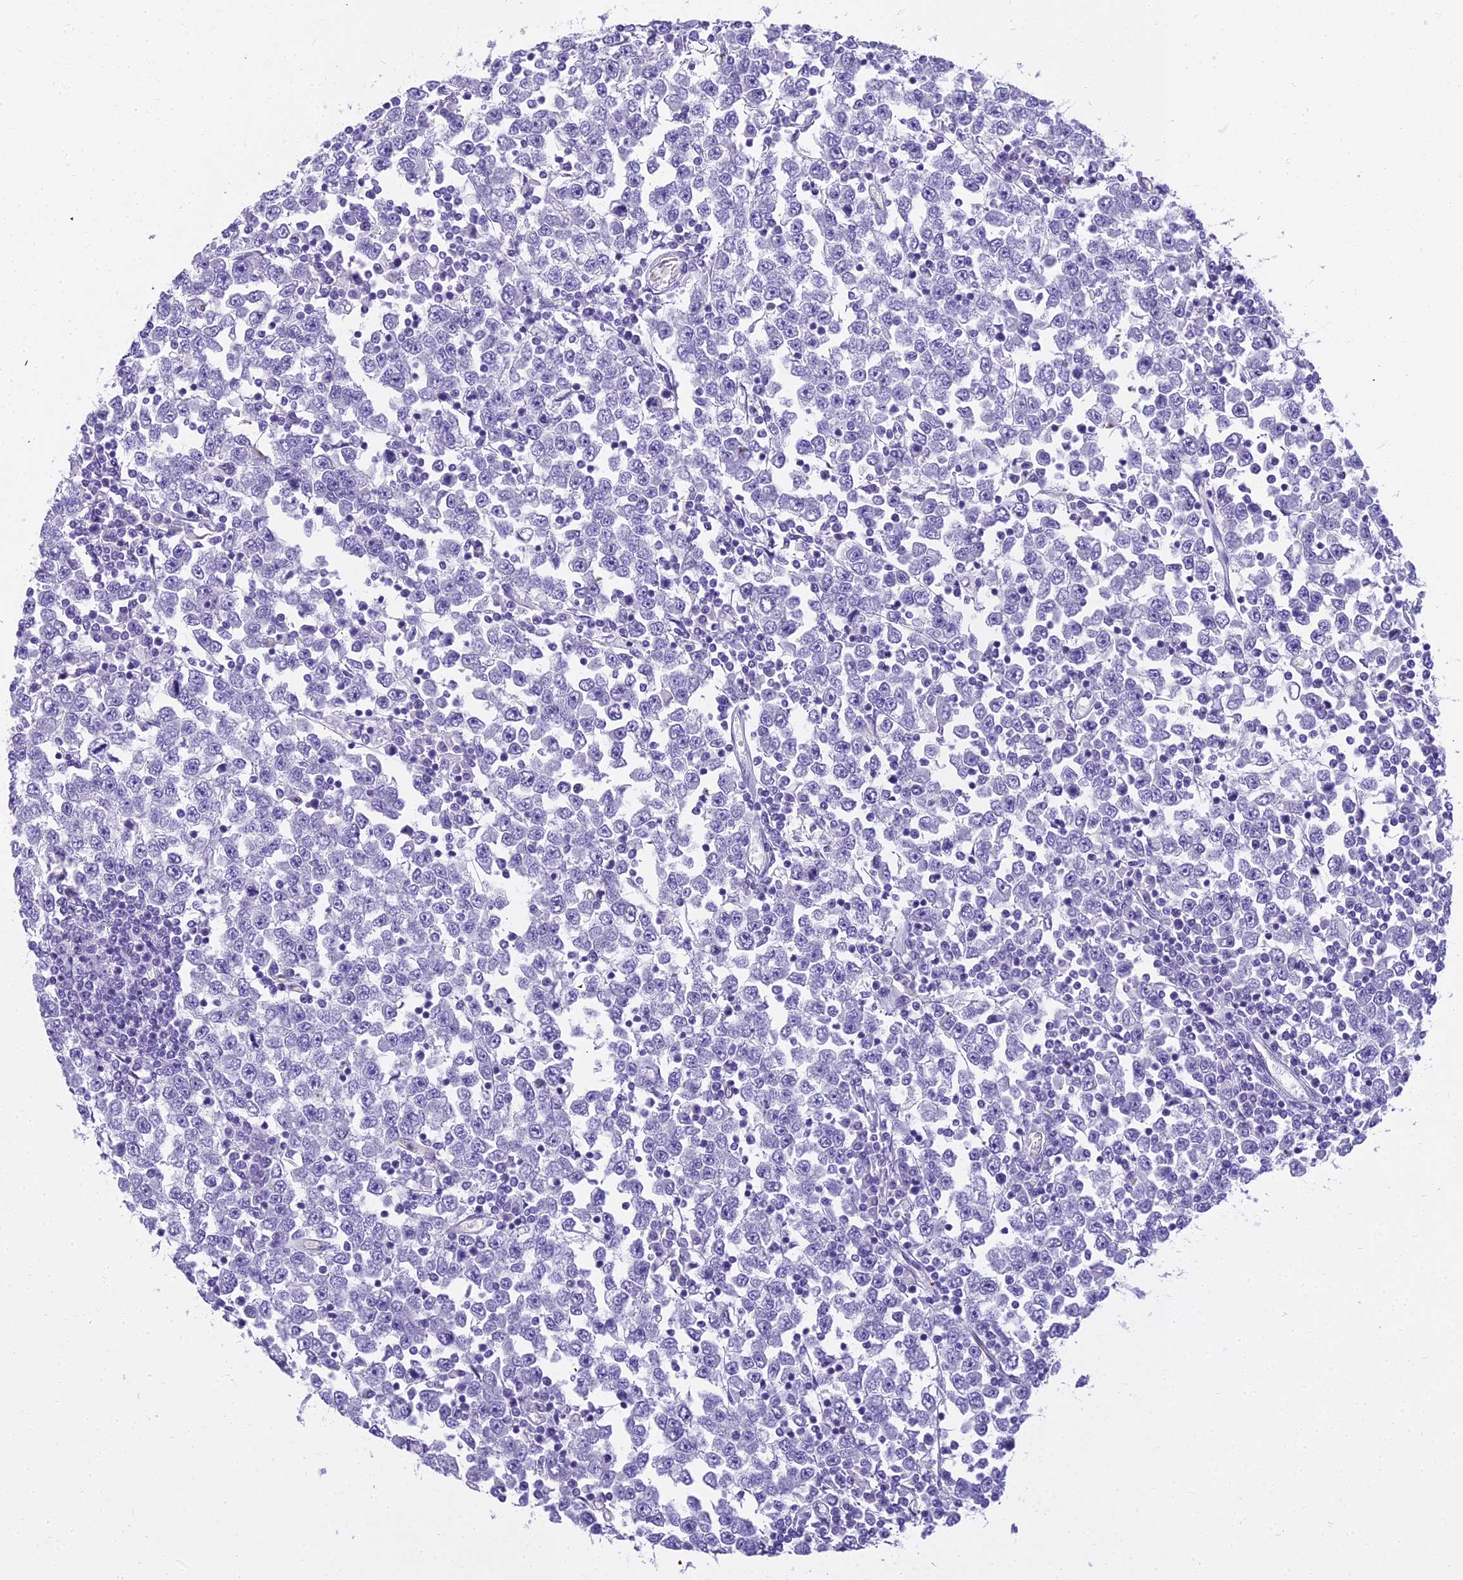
{"staining": {"intensity": "negative", "quantity": "none", "location": "none"}, "tissue": "testis cancer", "cell_type": "Tumor cells", "image_type": "cancer", "snomed": [{"axis": "morphology", "description": "Seminoma, NOS"}, {"axis": "topography", "description": "Testis"}], "caption": "The micrograph displays no staining of tumor cells in seminoma (testis).", "gene": "NINJ1", "patient": {"sex": "male", "age": 65}}